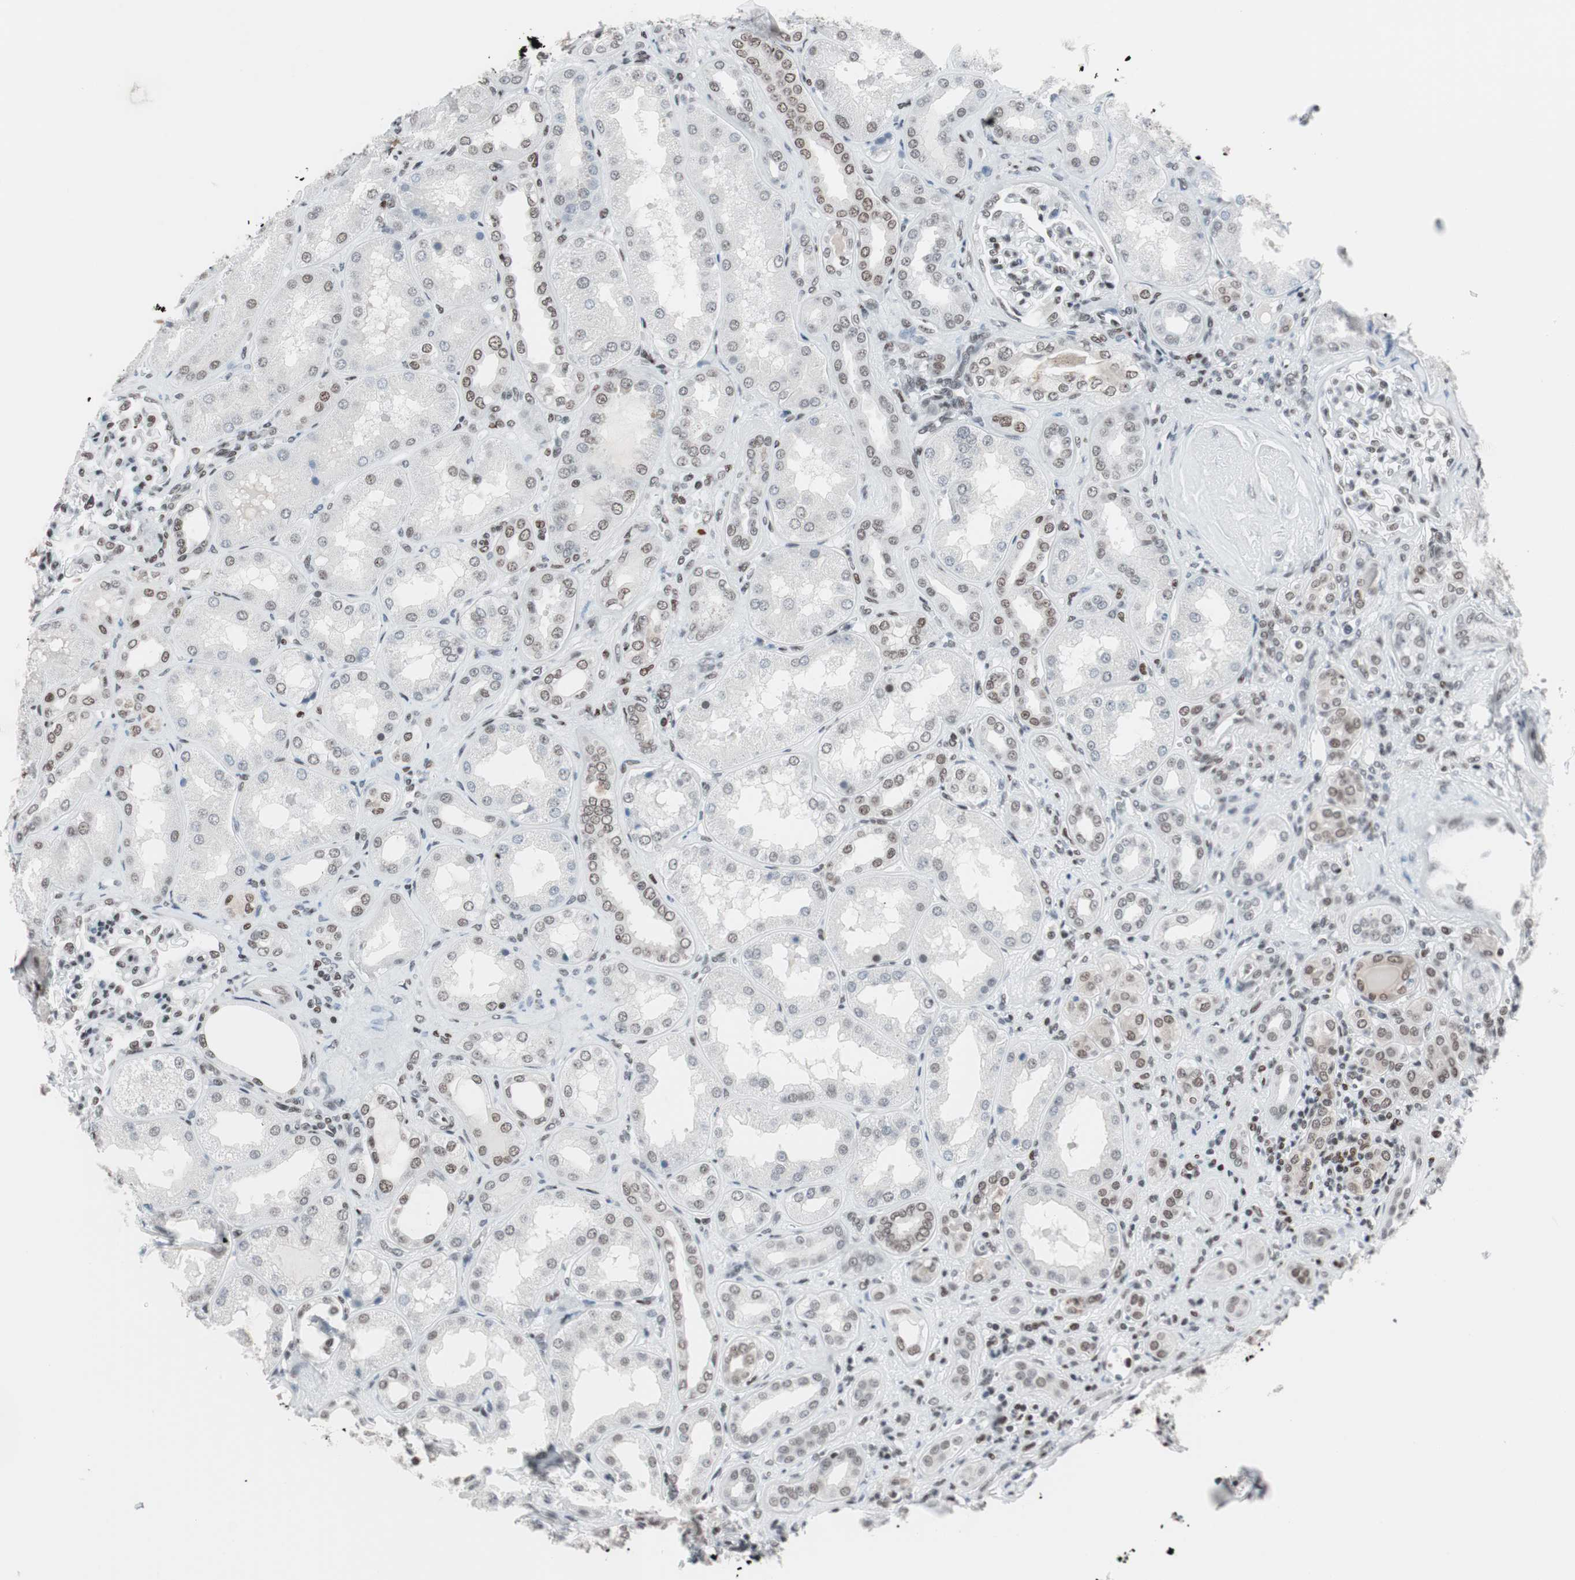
{"staining": {"intensity": "moderate", "quantity": "25%-75%", "location": "nuclear"}, "tissue": "kidney", "cell_type": "Cells in glomeruli", "image_type": "normal", "snomed": [{"axis": "morphology", "description": "Normal tissue, NOS"}, {"axis": "topography", "description": "Kidney"}], "caption": "Moderate nuclear protein staining is identified in approximately 25%-75% of cells in glomeruli in kidney. (brown staining indicates protein expression, while blue staining denotes nuclei).", "gene": "ARID1A", "patient": {"sex": "female", "age": 56}}